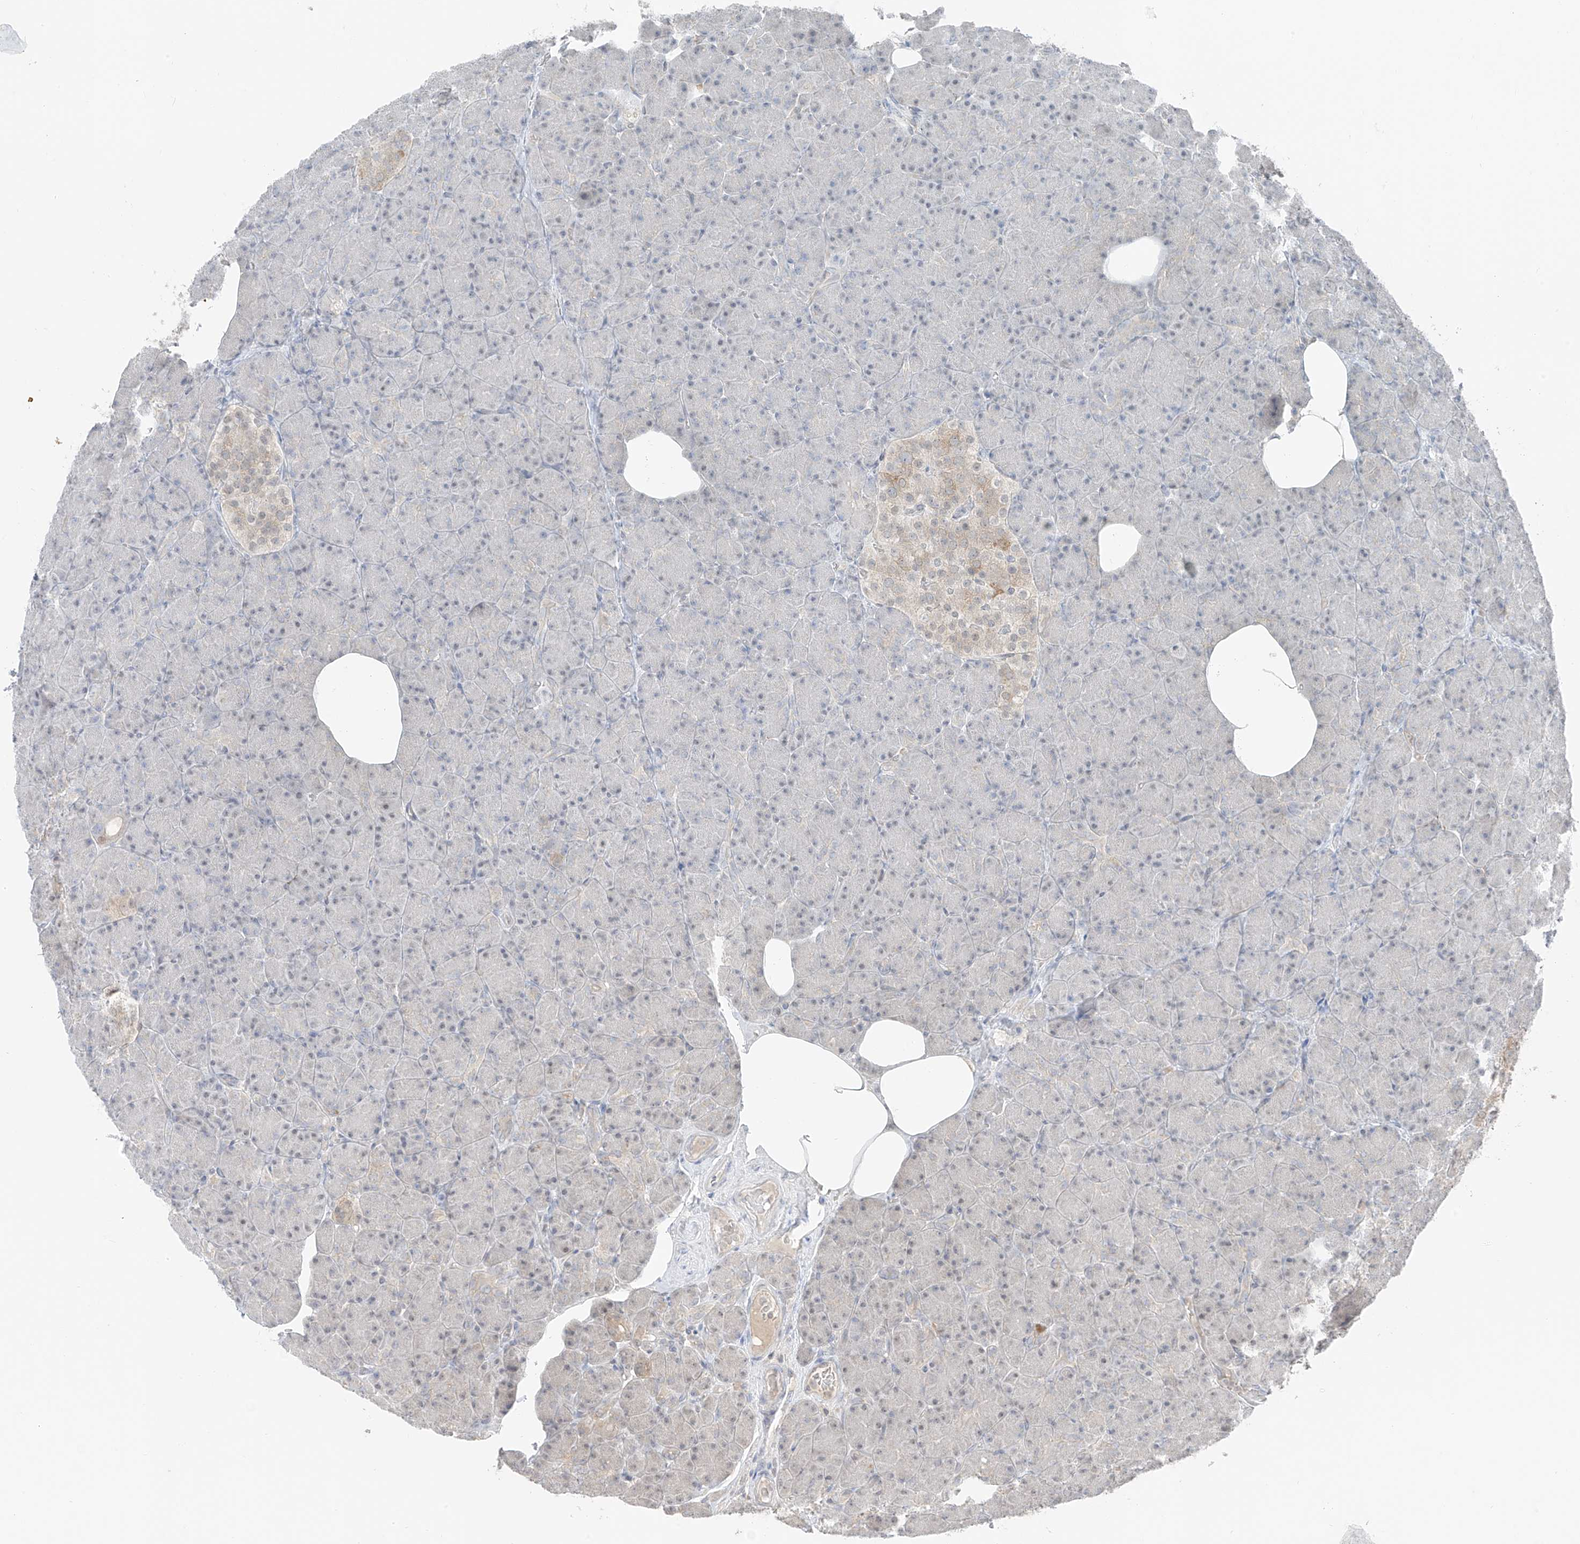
{"staining": {"intensity": "weak", "quantity": "<25%", "location": "cytoplasmic/membranous"}, "tissue": "pancreas", "cell_type": "Exocrine glandular cells", "image_type": "normal", "snomed": [{"axis": "morphology", "description": "Normal tissue, NOS"}, {"axis": "topography", "description": "Pancreas"}], "caption": "Immunohistochemical staining of benign human pancreas reveals no significant expression in exocrine glandular cells.", "gene": "COLGALT2", "patient": {"sex": "female", "age": 43}}